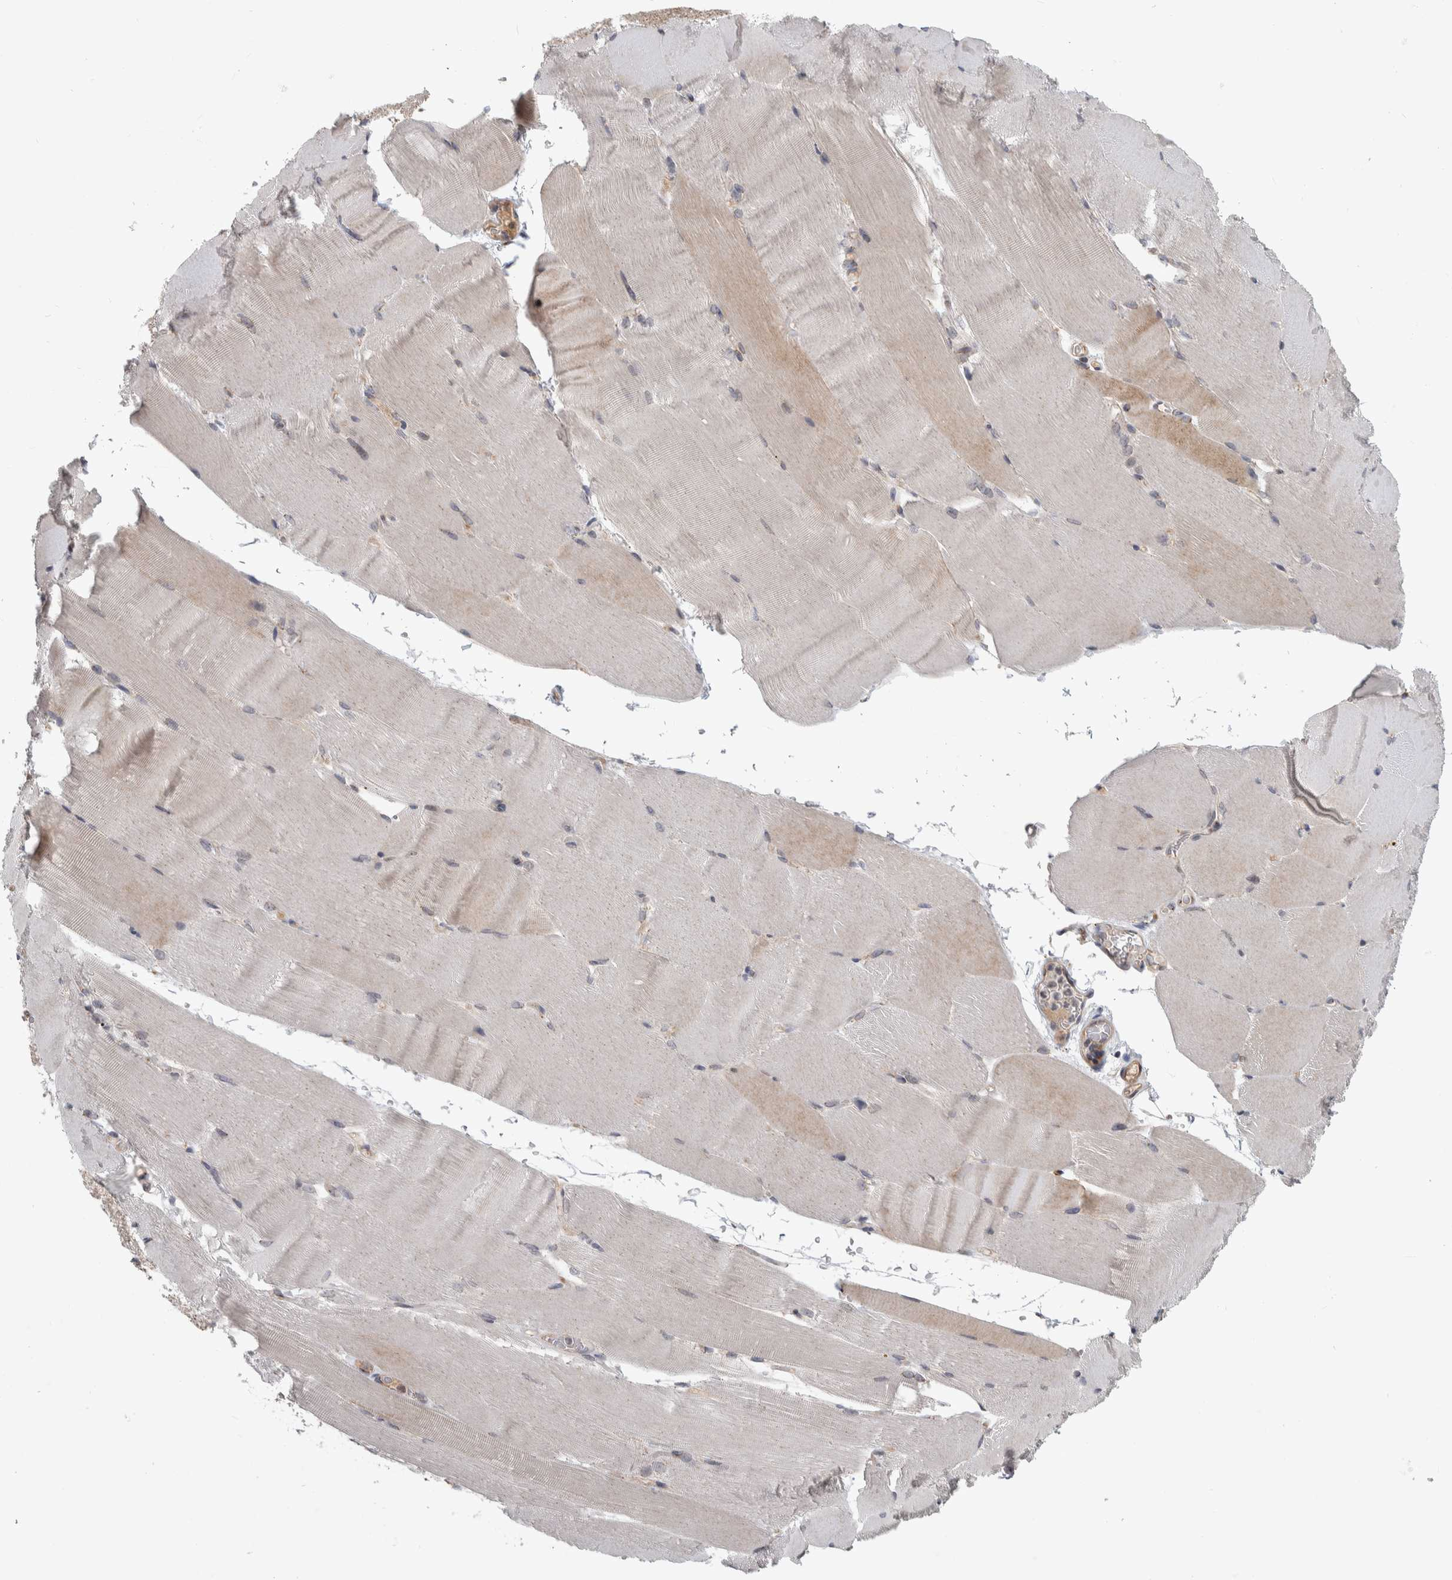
{"staining": {"intensity": "weak", "quantity": "<25%", "location": "cytoplasmic/membranous"}, "tissue": "skeletal muscle", "cell_type": "Myocytes", "image_type": "normal", "snomed": [{"axis": "morphology", "description": "Normal tissue, NOS"}, {"axis": "topography", "description": "Skeletal muscle"}, {"axis": "topography", "description": "Parathyroid gland"}], "caption": "IHC photomicrograph of normal skeletal muscle: human skeletal muscle stained with DAB (3,3'-diaminobenzidine) displays no significant protein expression in myocytes. (Stains: DAB immunohistochemistry with hematoxylin counter stain, Microscopy: brightfield microscopy at high magnification).", "gene": "MSL1", "patient": {"sex": "female", "age": 37}}